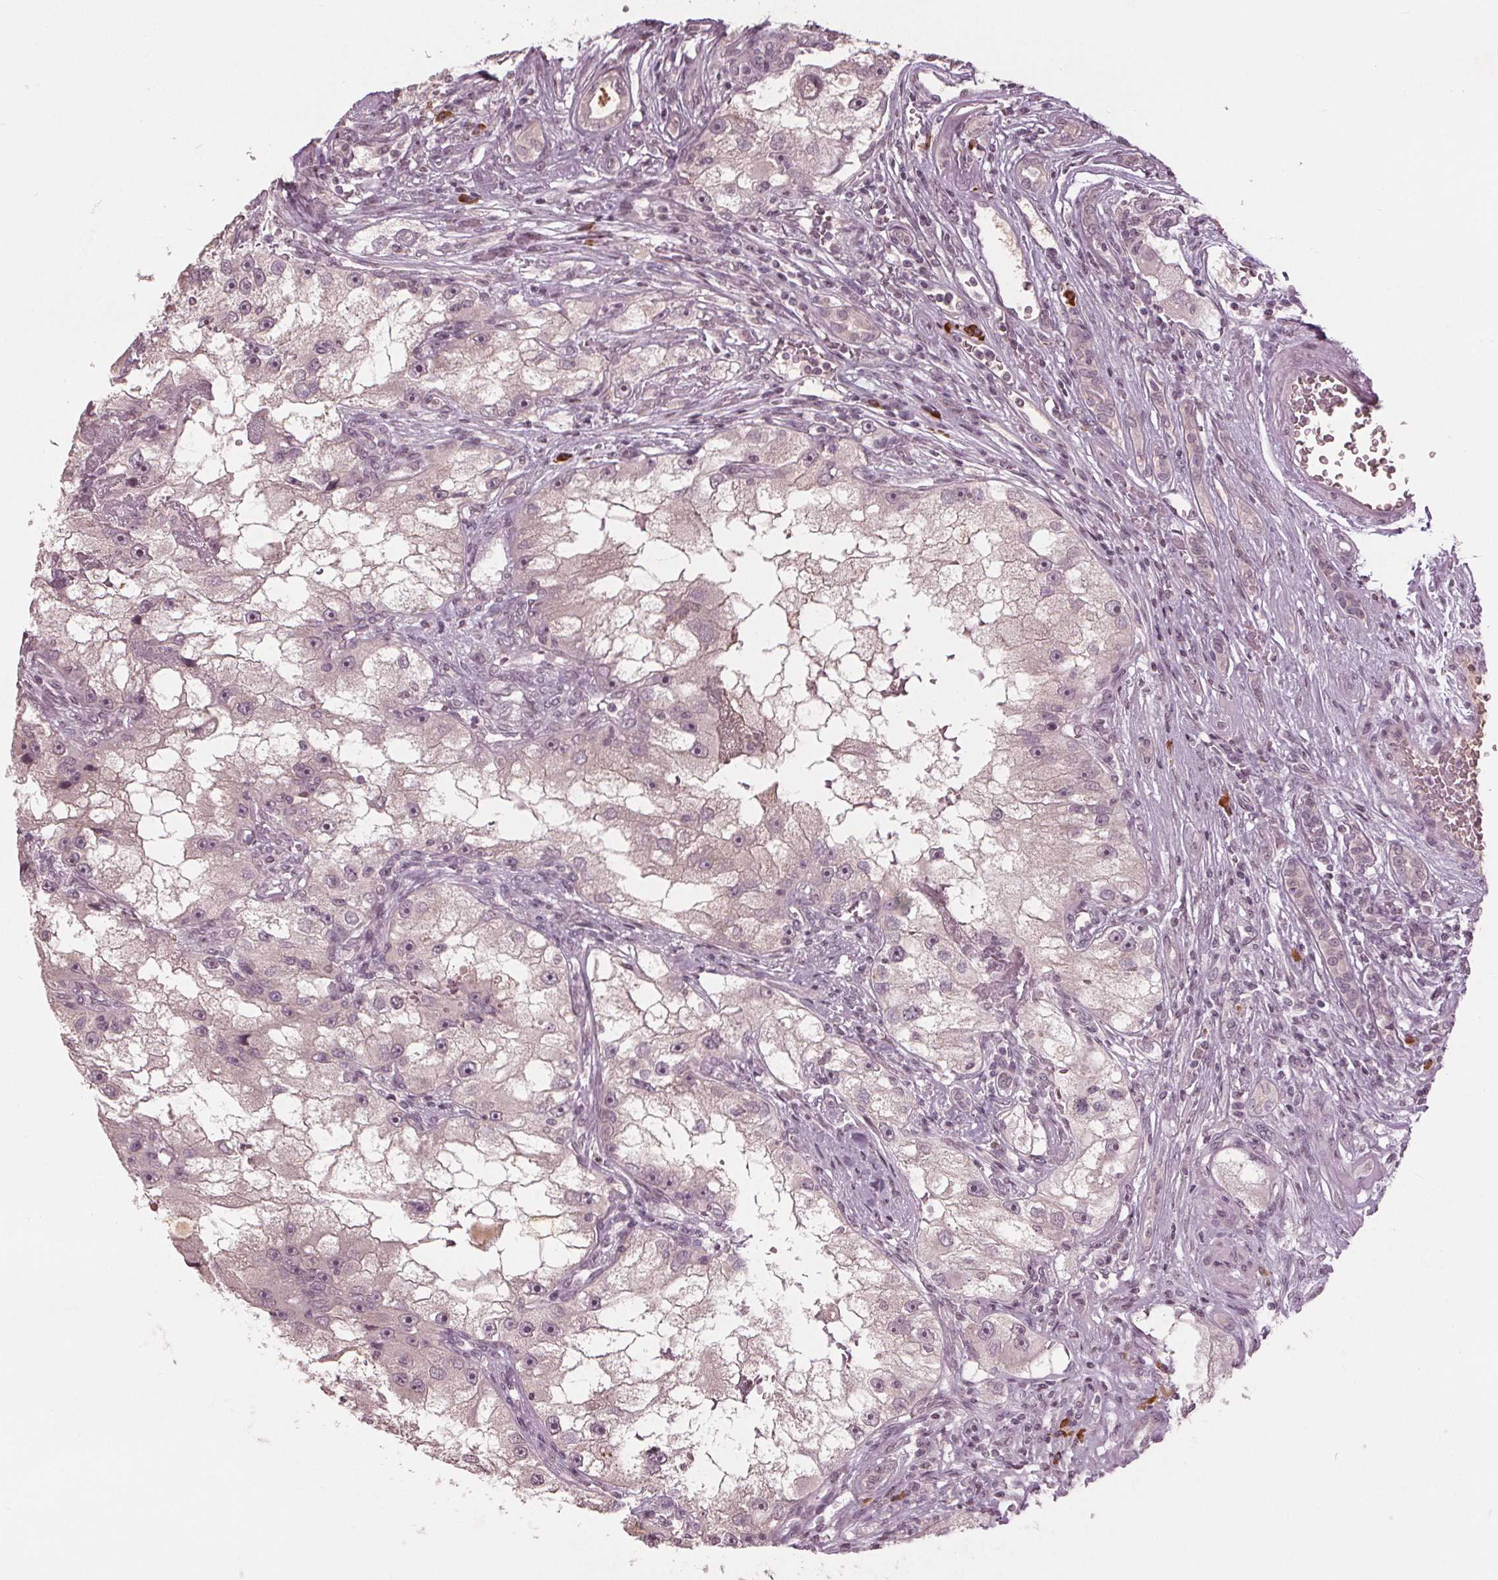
{"staining": {"intensity": "negative", "quantity": "none", "location": "none"}, "tissue": "renal cancer", "cell_type": "Tumor cells", "image_type": "cancer", "snomed": [{"axis": "morphology", "description": "Adenocarcinoma, NOS"}, {"axis": "topography", "description": "Kidney"}], "caption": "Immunohistochemistry (IHC) histopathology image of neoplastic tissue: renal adenocarcinoma stained with DAB displays no significant protein staining in tumor cells.", "gene": "CXCL16", "patient": {"sex": "male", "age": 63}}